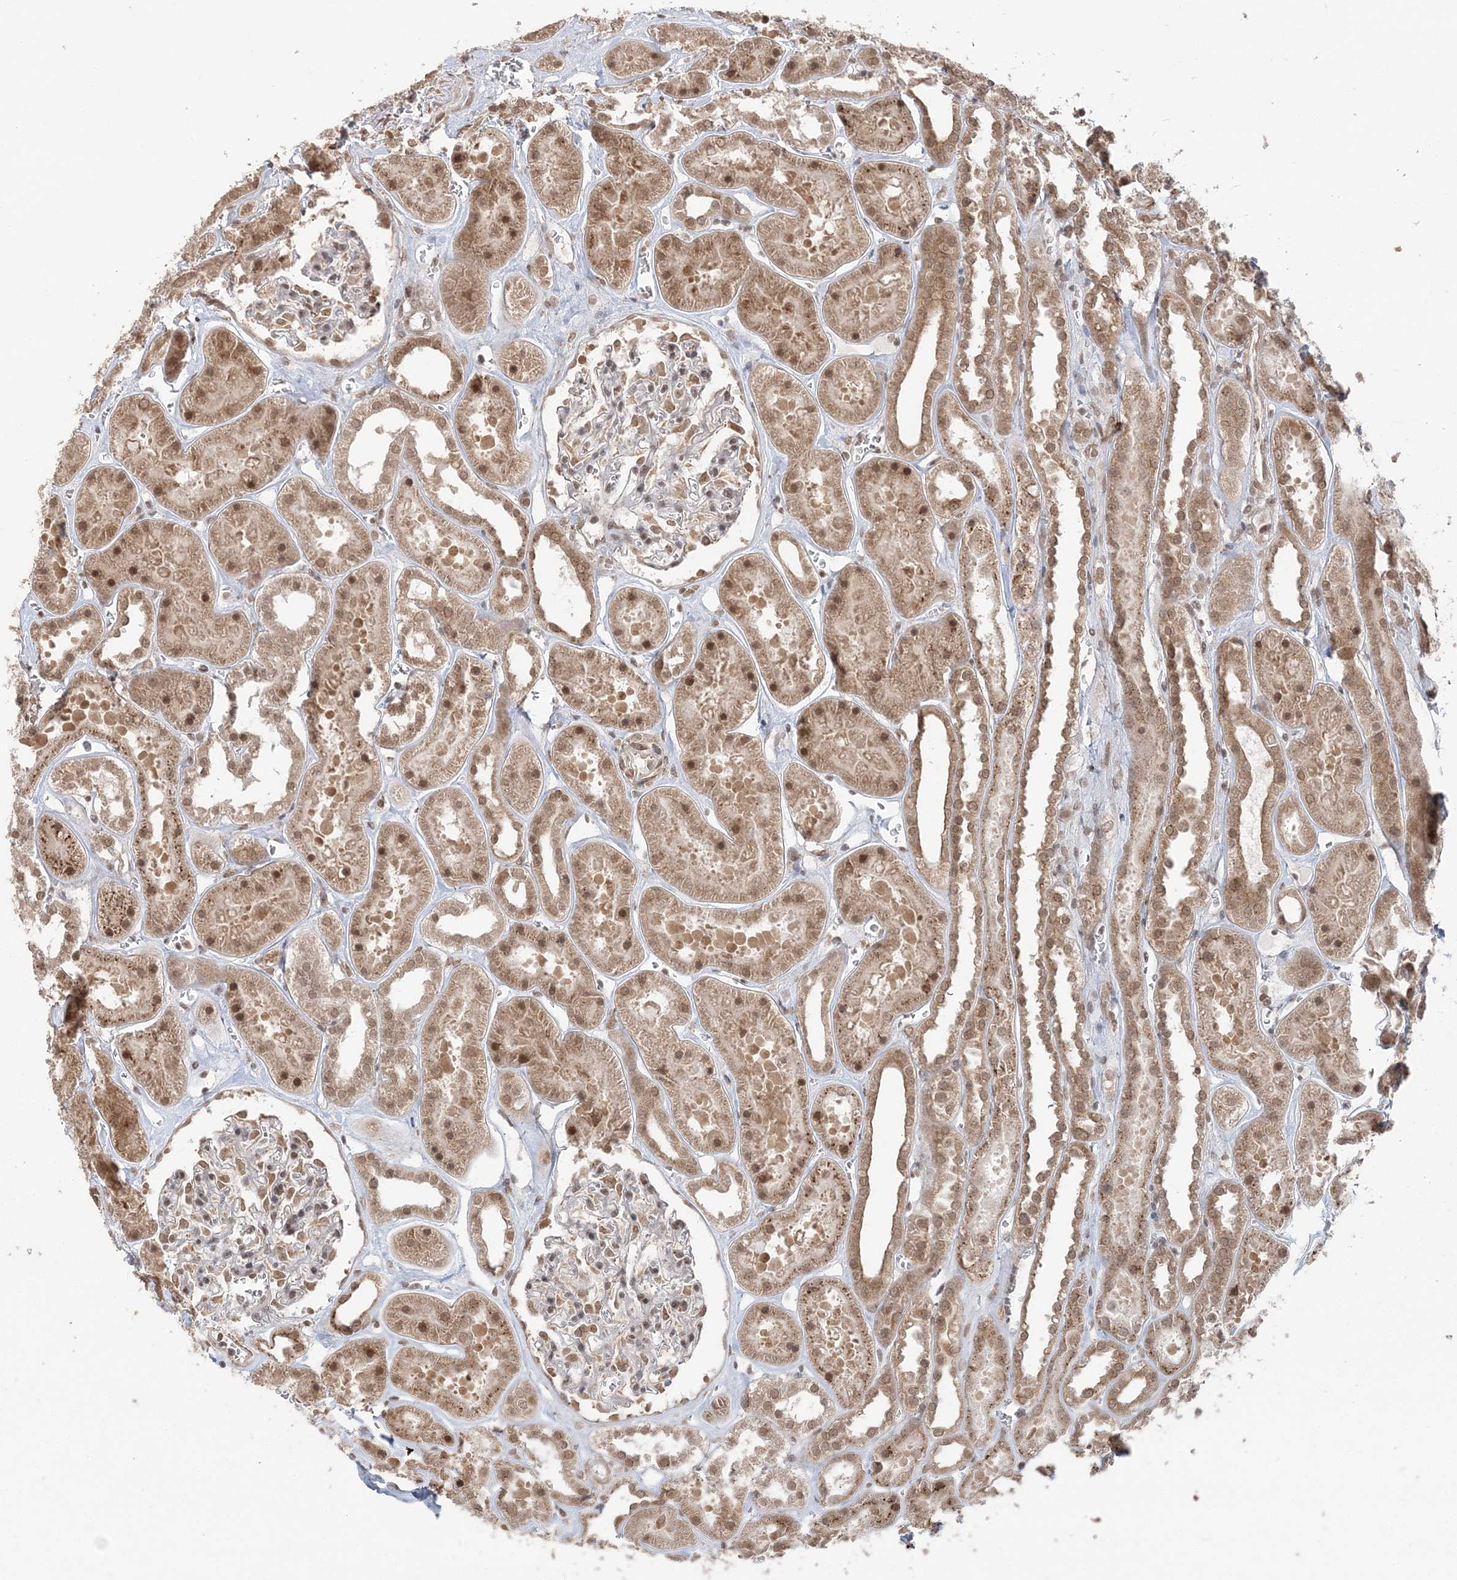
{"staining": {"intensity": "weak", "quantity": "25%-75%", "location": "cytoplasmic/membranous,nuclear"}, "tissue": "kidney", "cell_type": "Cells in glomeruli", "image_type": "normal", "snomed": [{"axis": "morphology", "description": "Normal tissue, NOS"}, {"axis": "topography", "description": "Kidney"}], "caption": "Immunohistochemistry (DAB) staining of normal human kidney reveals weak cytoplasmic/membranous,nuclear protein expression in approximately 25%-75% of cells in glomeruli. (Brightfield microscopy of DAB IHC at high magnification).", "gene": "TMED10", "patient": {"sex": "female", "age": 41}}